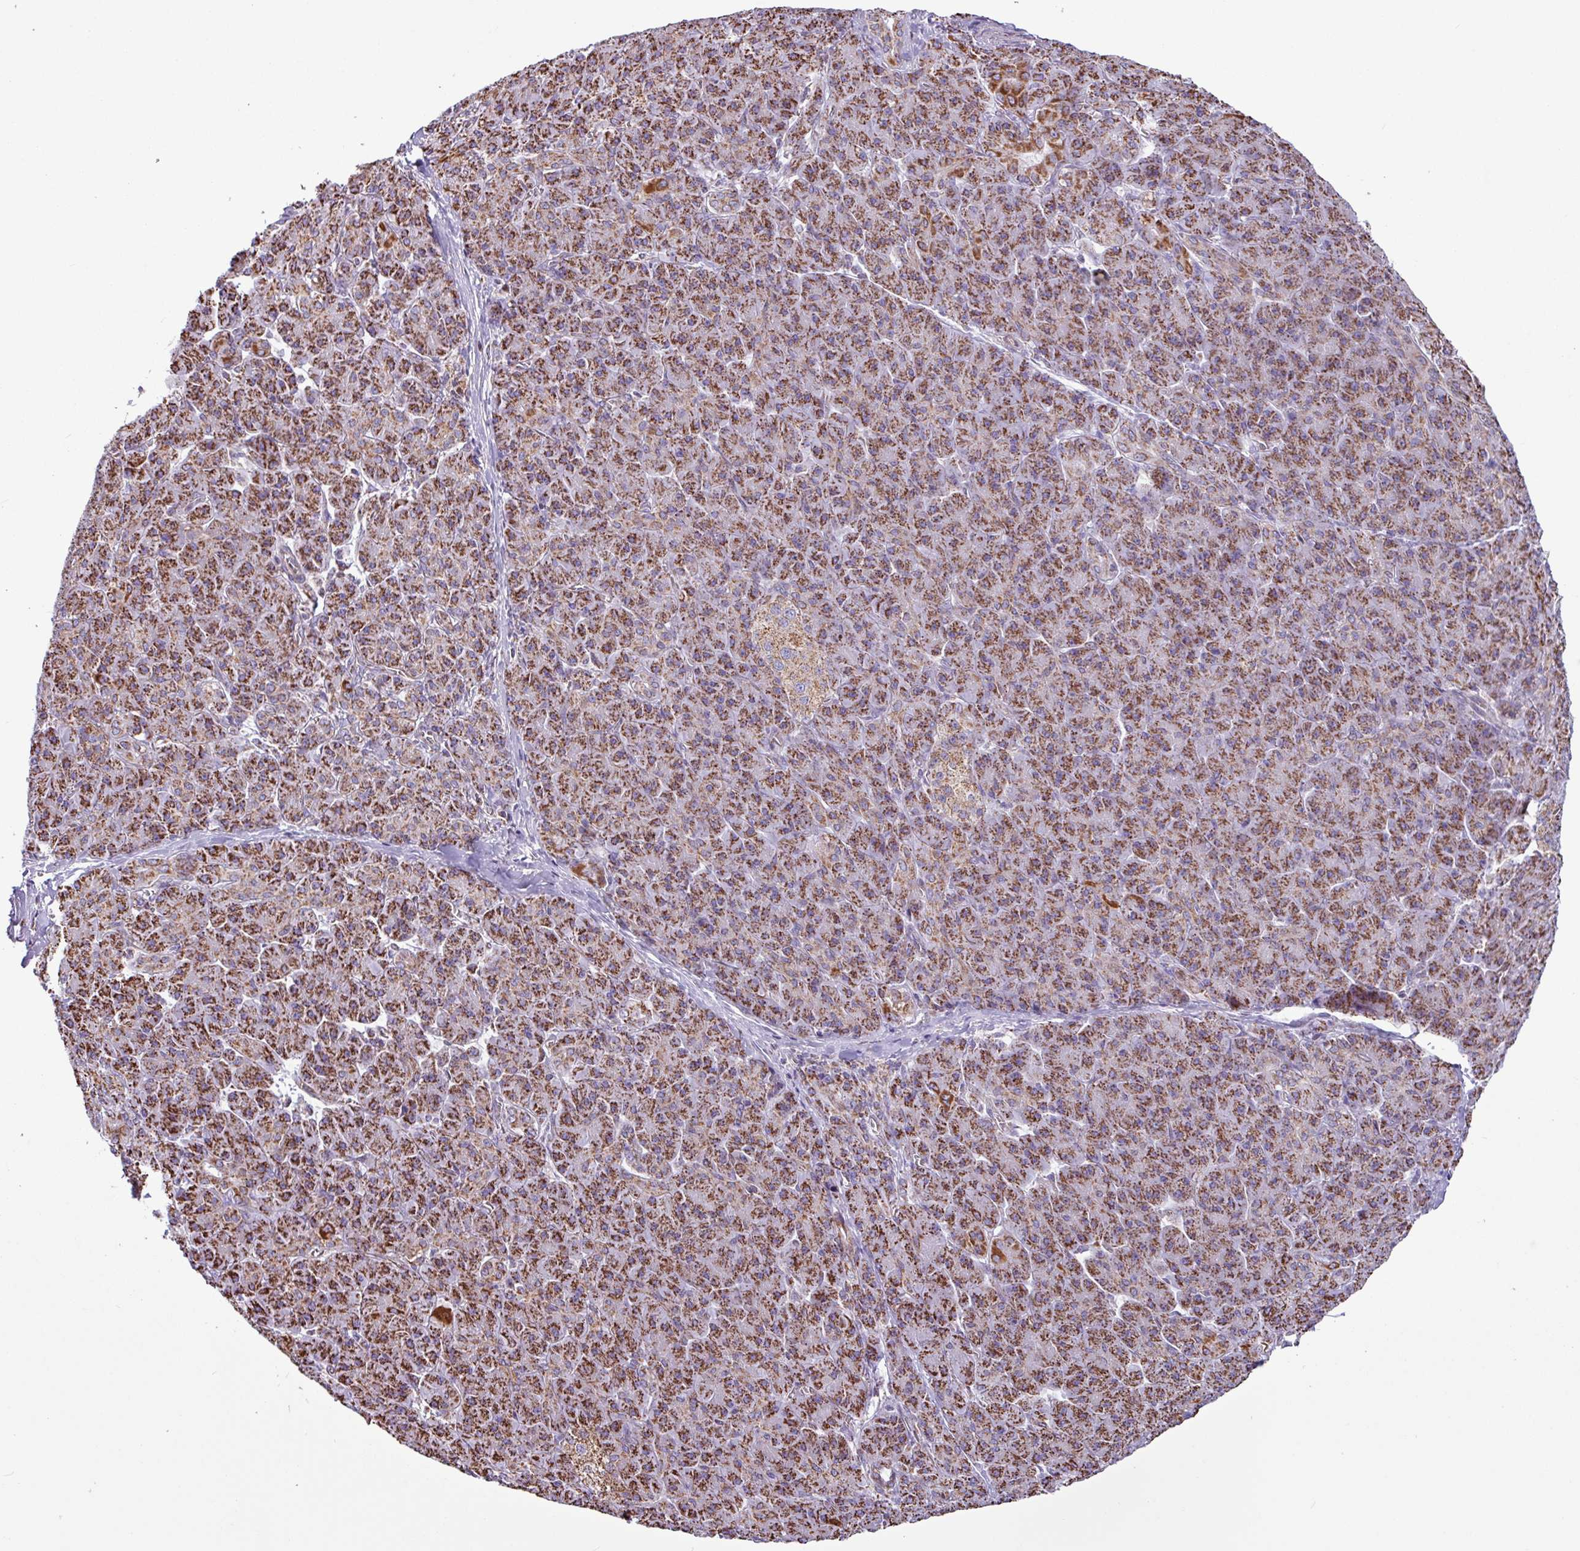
{"staining": {"intensity": "strong", "quantity": ">75%", "location": "cytoplasmic/membranous"}, "tissue": "pancreatic cancer", "cell_type": "Tumor cells", "image_type": "cancer", "snomed": [{"axis": "morphology", "description": "Adenocarcinoma, NOS"}, {"axis": "topography", "description": "Pancreas"}], "caption": "An immunohistochemistry (IHC) image of tumor tissue is shown. Protein staining in brown shows strong cytoplasmic/membranous positivity in pancreatic cancer (adenocarcinoma) within tumor cells.", "gene": "RTL3", "patient": {"sex": "male", "age": 61}}